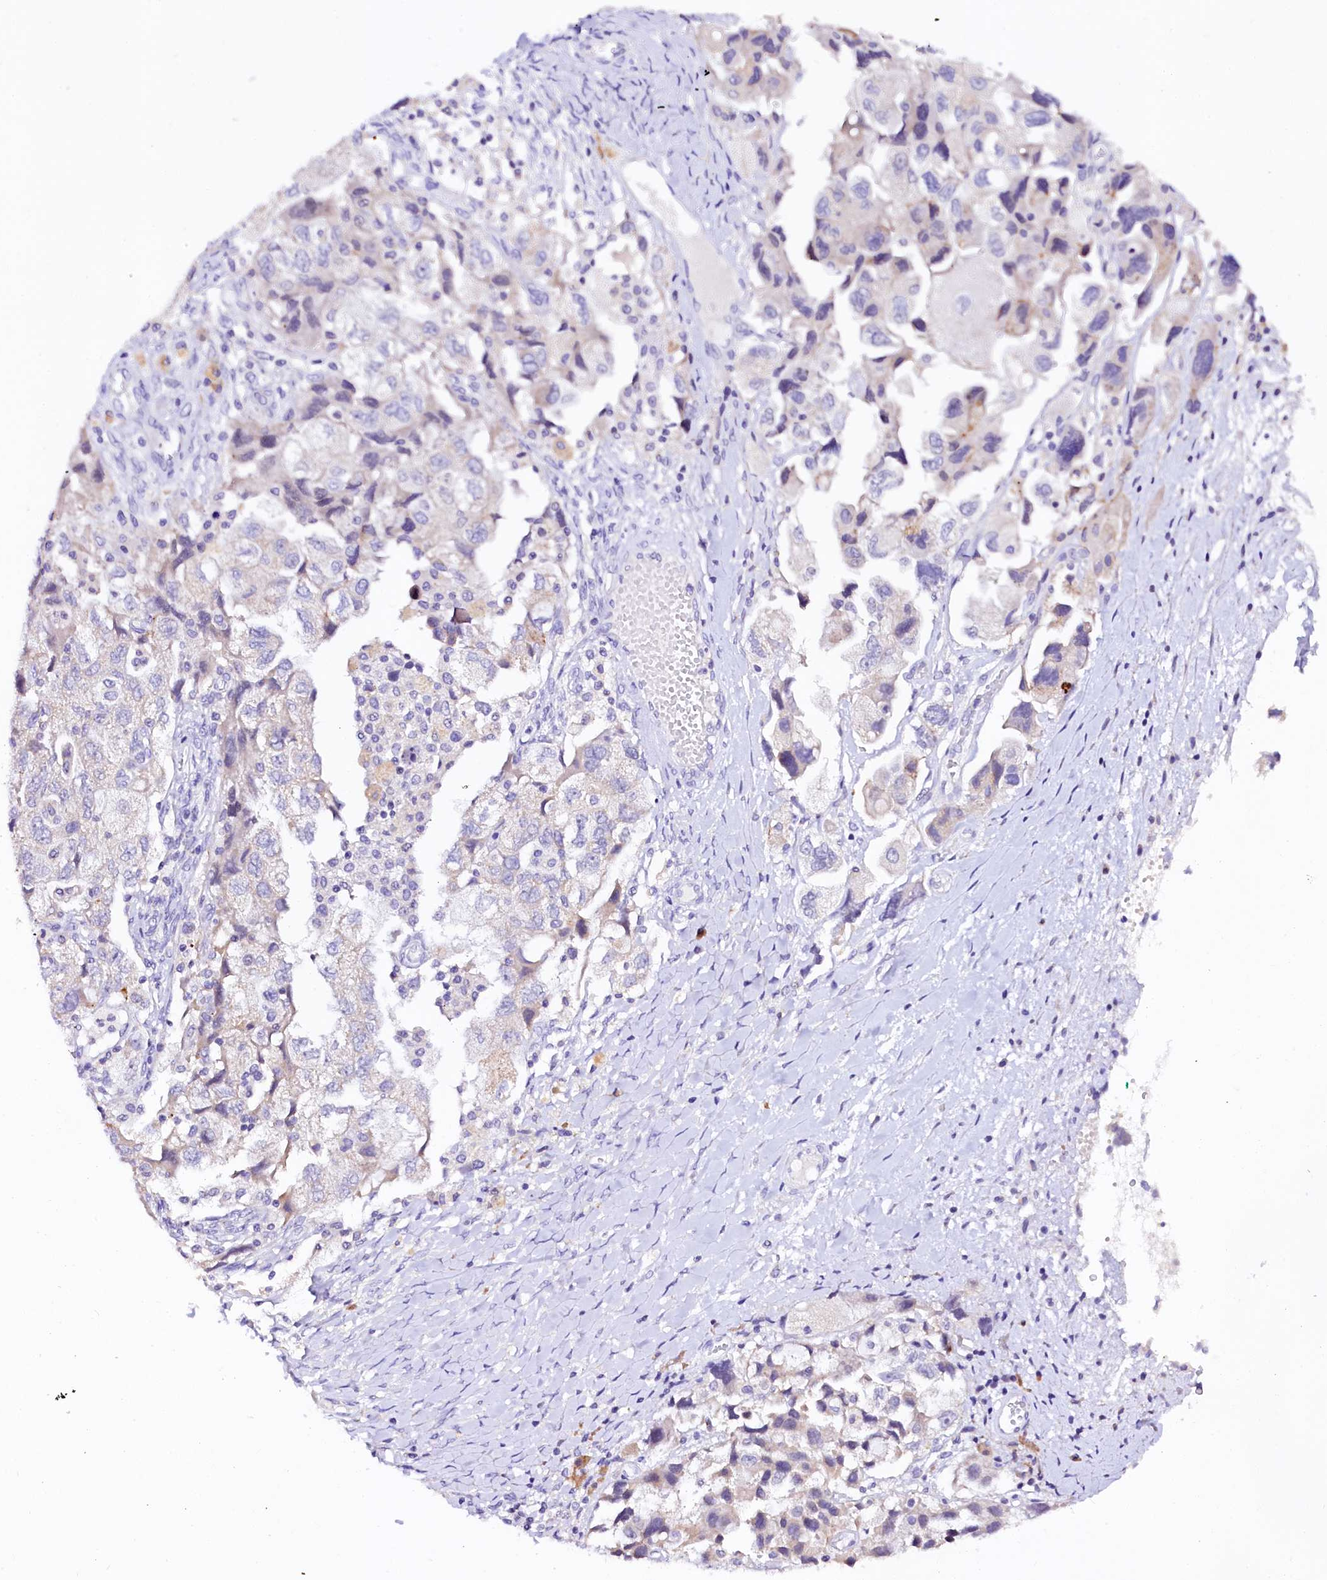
{"staining": {"intensity": "weak", "quantity": "<25%", "location": "cytoplasmic/membranous"}, "tissue": "ovarian cancer", "cell_type": "Tumor cells", "image_type": "cancer", "snomed": [{"axis": "morphology", "description": "Carcinoma, NOS"}, {"axis": "morphology", "description": "Cystadenocarcinoma, serous, NOS"}, {"axis": "topography", "description": "Ovary"}], "caption": "Carcinoma (ovarian) stained for a protein using IHC demonstrates no positivity tumor cells.", "gene": "NALF1", "patient": {"sex": "female", "age": 69}}